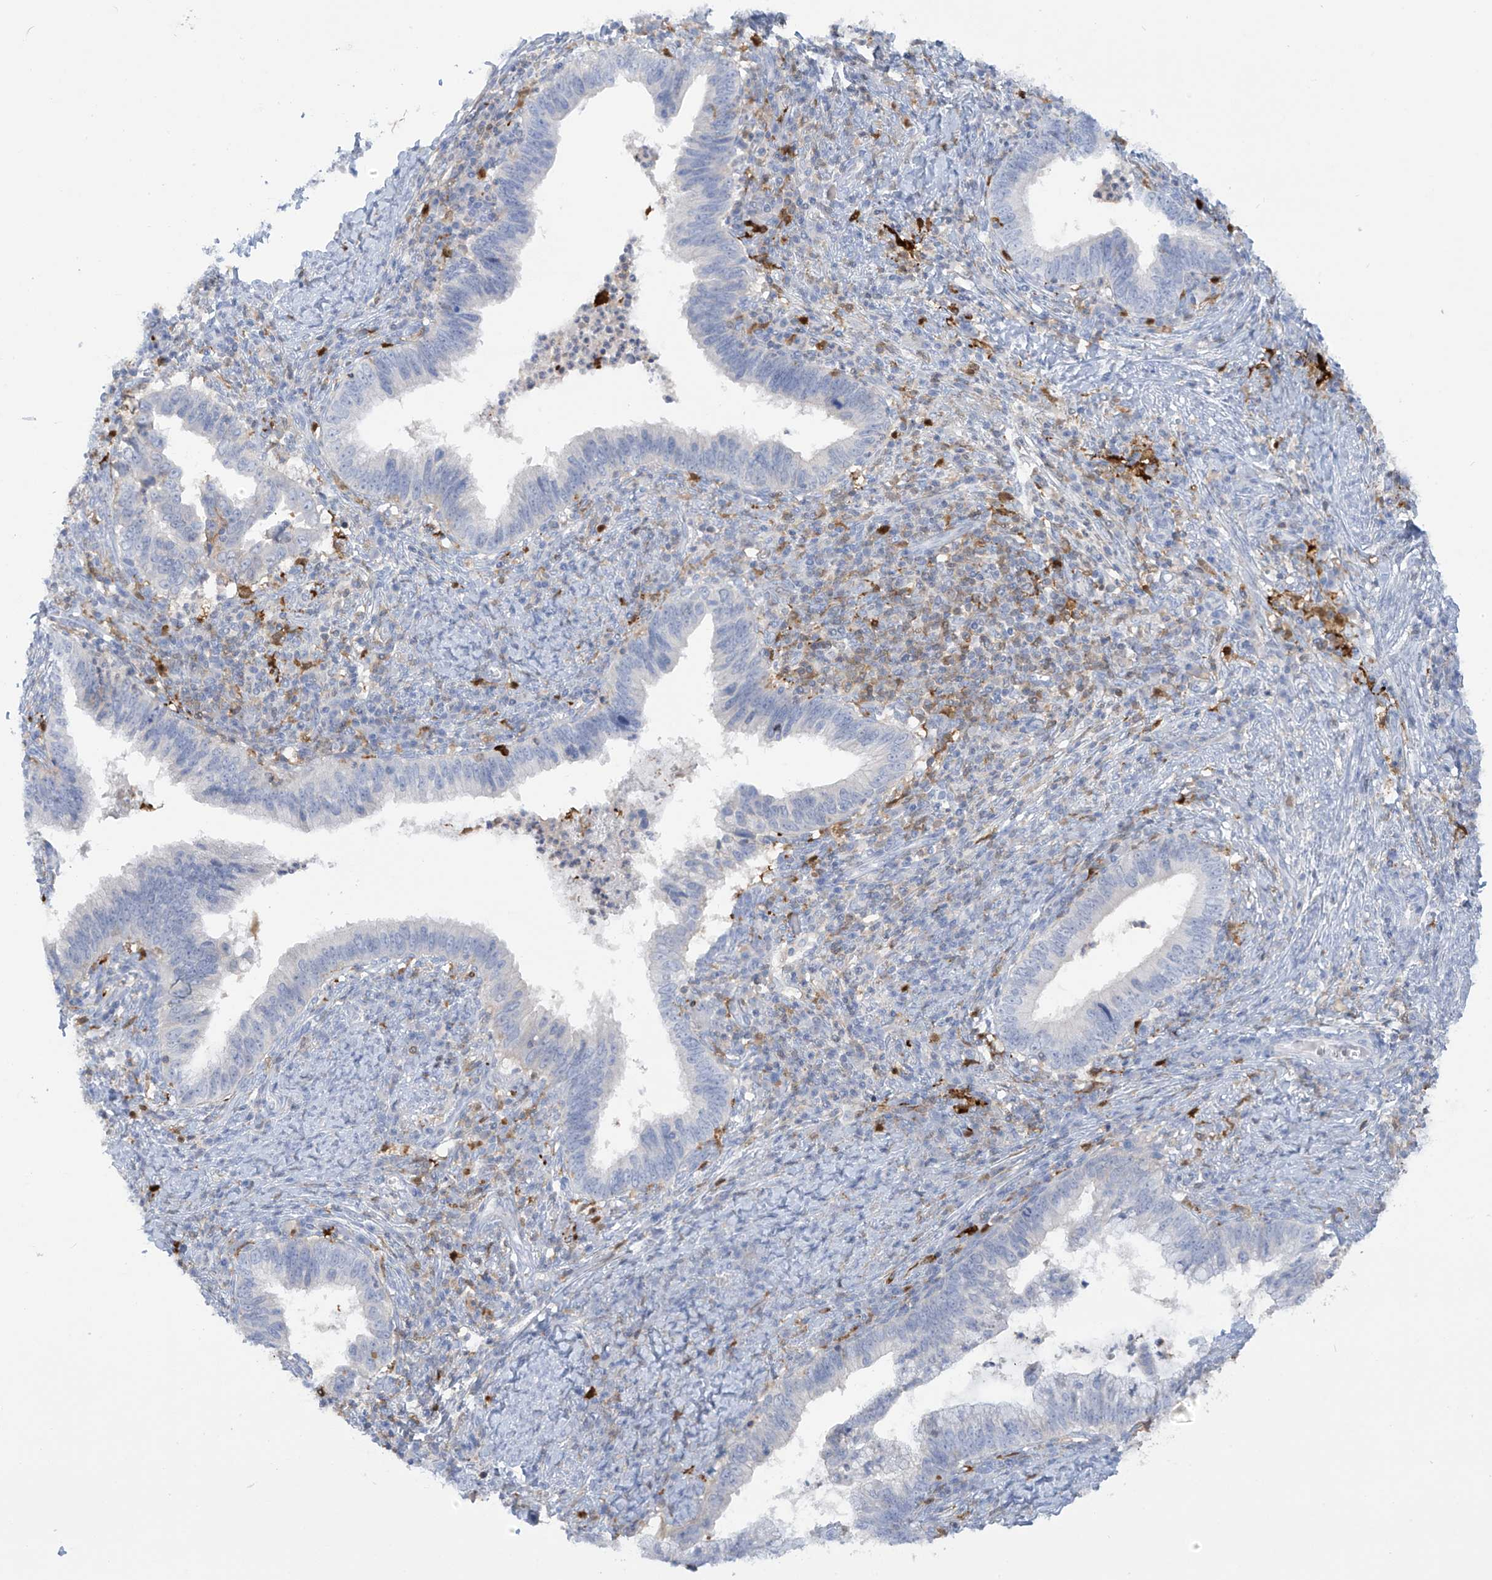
{"staining": {"intensity": "negative", "quantity": "none", "location": "none"}, "tissue": "cervical cancer", "cell_type": "Tumor cells", "image_type": "cancer", "snomed": [{"axis": "morphology", "description": "Adenocarcinoma, NOS"}, {"axis": "topography", "description": "Cervix"}], "caption": "Tumor cells are negative for brown protein staining in adenocarcinoma (cervical).", "gene": "TRMT2B", "patient": {"sex": "female", "age": 36}}